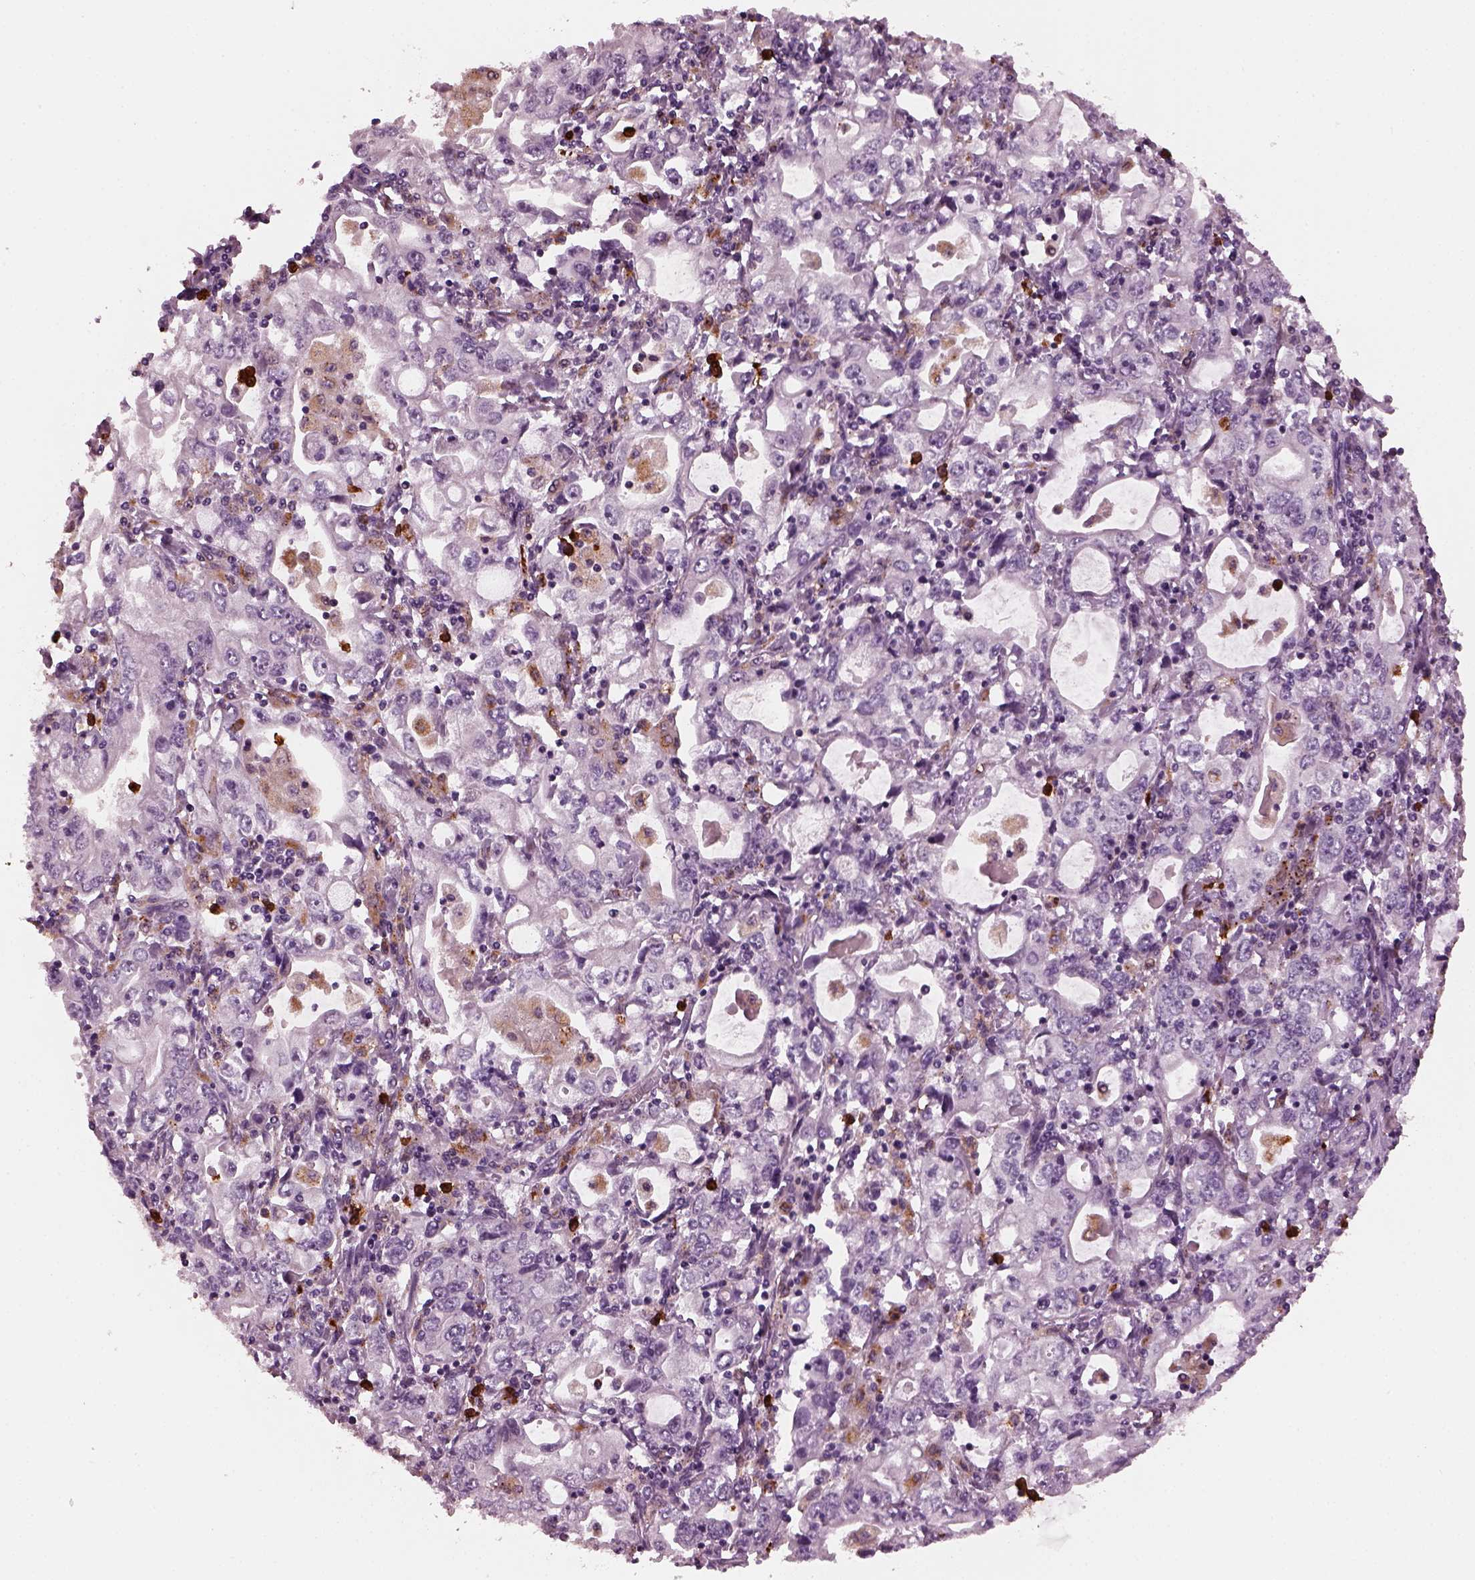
{"staining": {"intensity": "negative", "quantity": "none", "location": "none"}, "tissue": "stomach cancer", "cell_type": "Tumor cells", "image_type": "cancer", "snomed": [{"axis": "morphology", "description": "Adenocarcinoma, NOS"}, {"axis": "topography", "description": "Stomach, lower"}], "caption": "Immunohistochemistry (IHC) histopathology image of stomach cancer (adenocarcinoma) stained for a protein (brown), which displays no positivity in tumor cells.", "gene": "SLAMF8", "patient": {"sex": "female", "age": 72}}